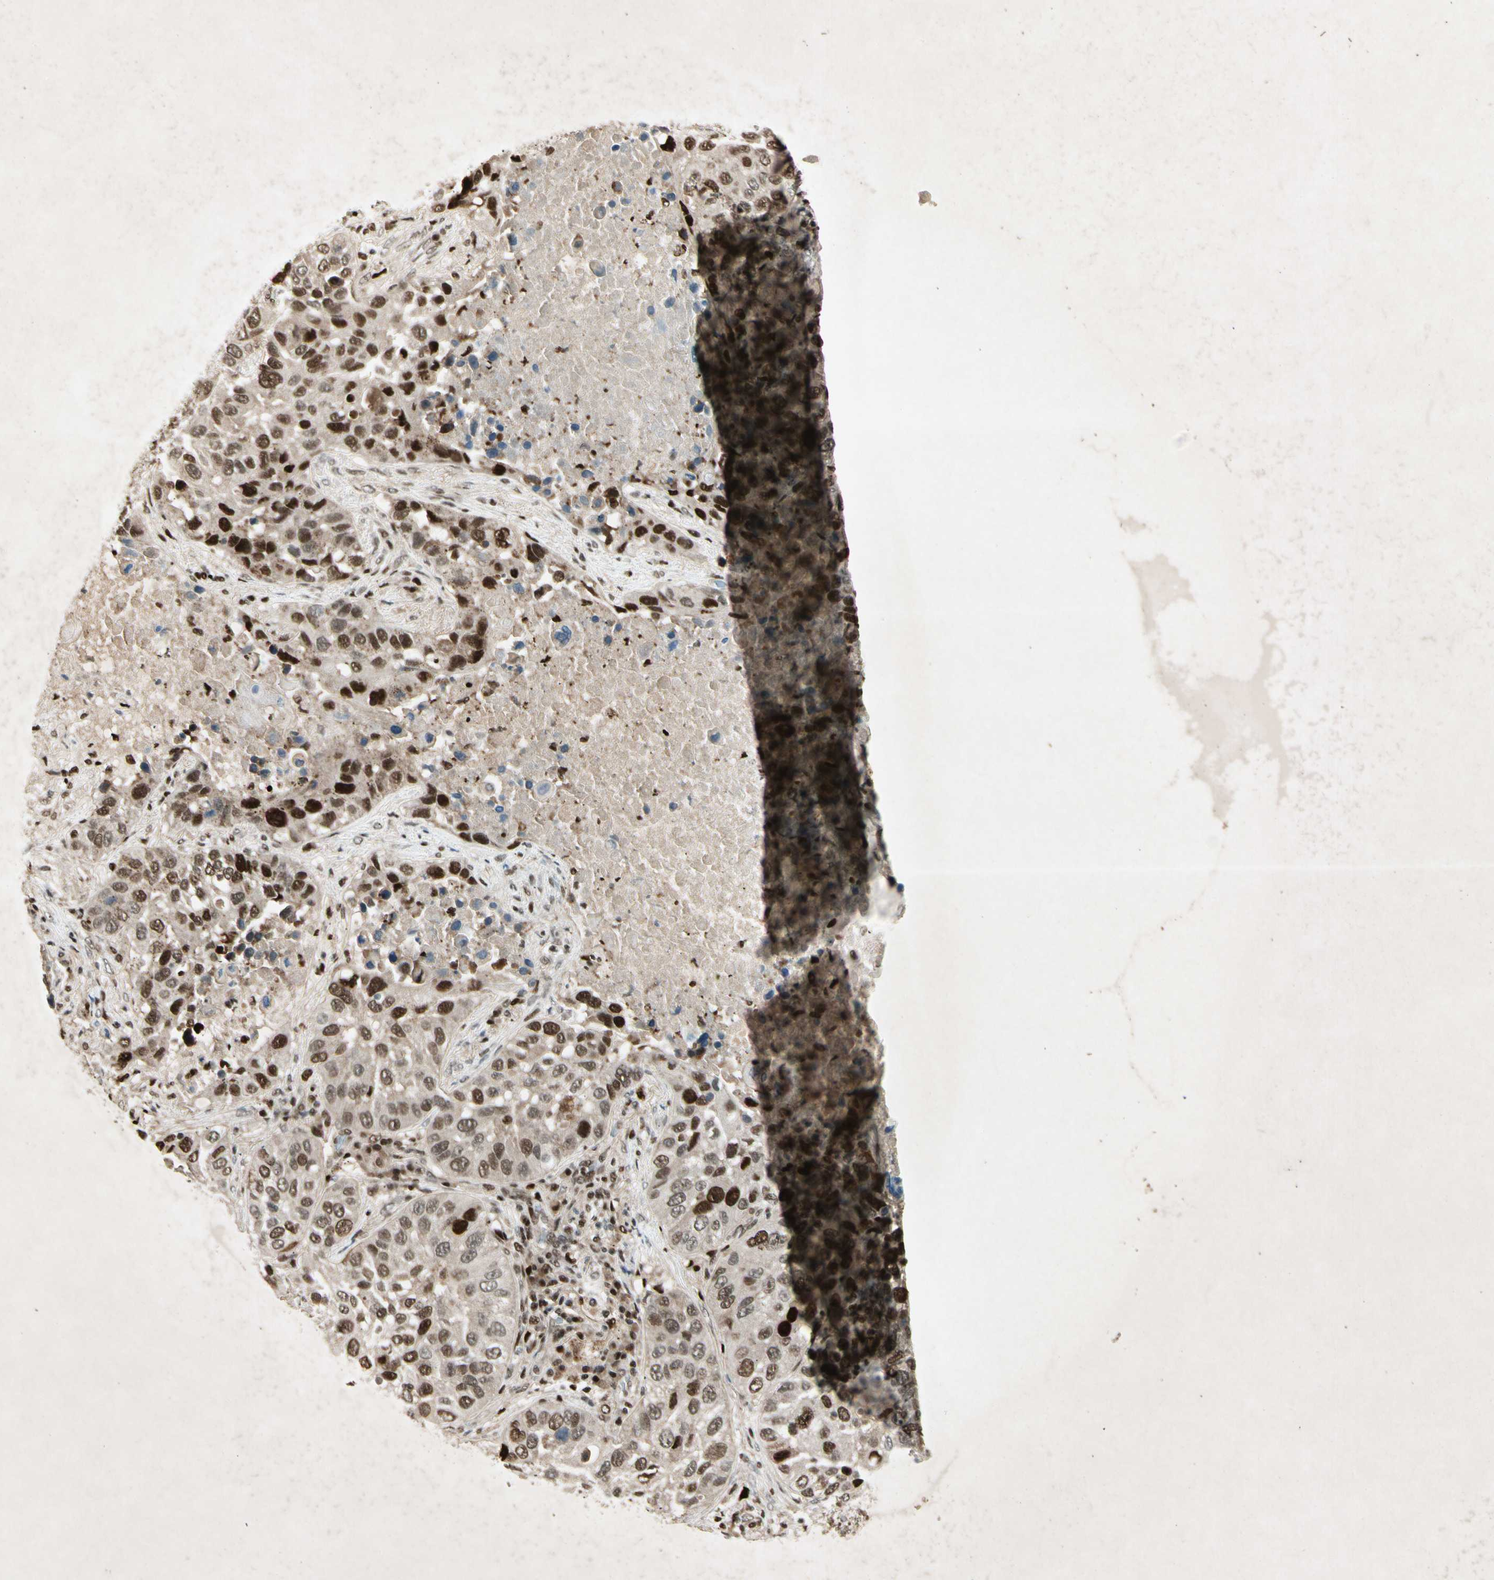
{"staining": {"intensity": "strong", "quantity": ">75%", "location": "nuclear"}, "tissue": "lung cancer", "cell_type": "Tumor cells", "image_type": "cancer", "snomed": [{"axis": "morphology", "description": "Squamous cell carcinoma, NOS"}, {"axis": "topography", "description": "Lung"}], "caption": "Human lung squamous cell carcinoma stained with a brown dye displays strong nuclear positive expression in about >75% of tumor cells.", "gene": "RNF43", "patient": {"sex": "male", "age": 57}}